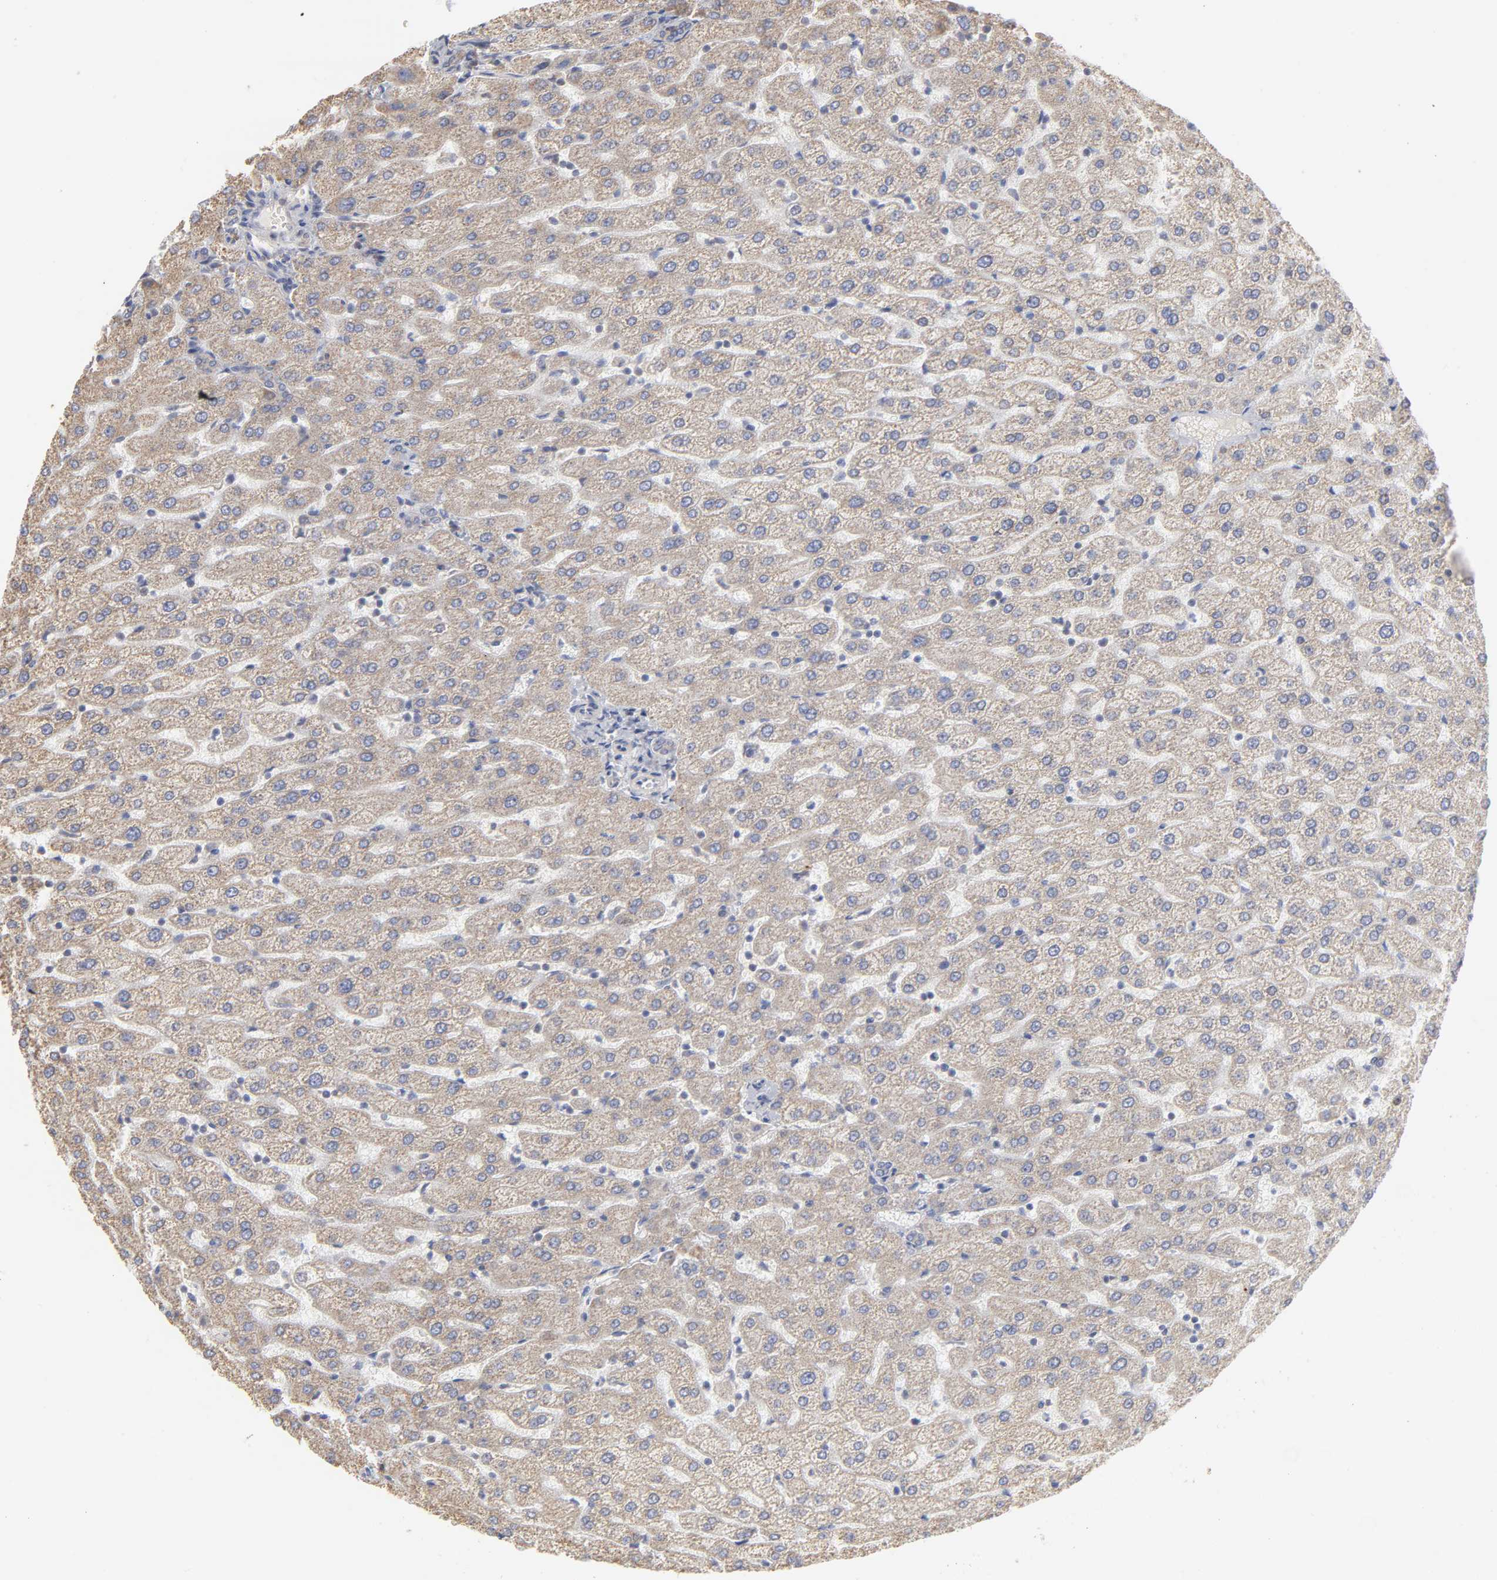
{"staining": {"intensity": "weak", "quantity": ">75%", "location": "cytoplasmic/membranous"}, "tissue": "liver", "cell_type": "Cholangiocytes", "image_type": "normal", "snomed": [{"axis": "morphology", "description": "Normal tissue, NOS"}, {"axis": "morphology", "description": "Fibrosis, NOS"}, {"axis": "topography", "description": "Liver"}], "caption": "This image demonstrates benign liver stained with IHC to label a protein in brown. The cytoplasmic/membranous of cholangiocytes show weak positivity for the protein. Nuclei are counter-stained blue.", "gene": "PPFIBP2", "patient": {"sex": "female", "age": 29}}